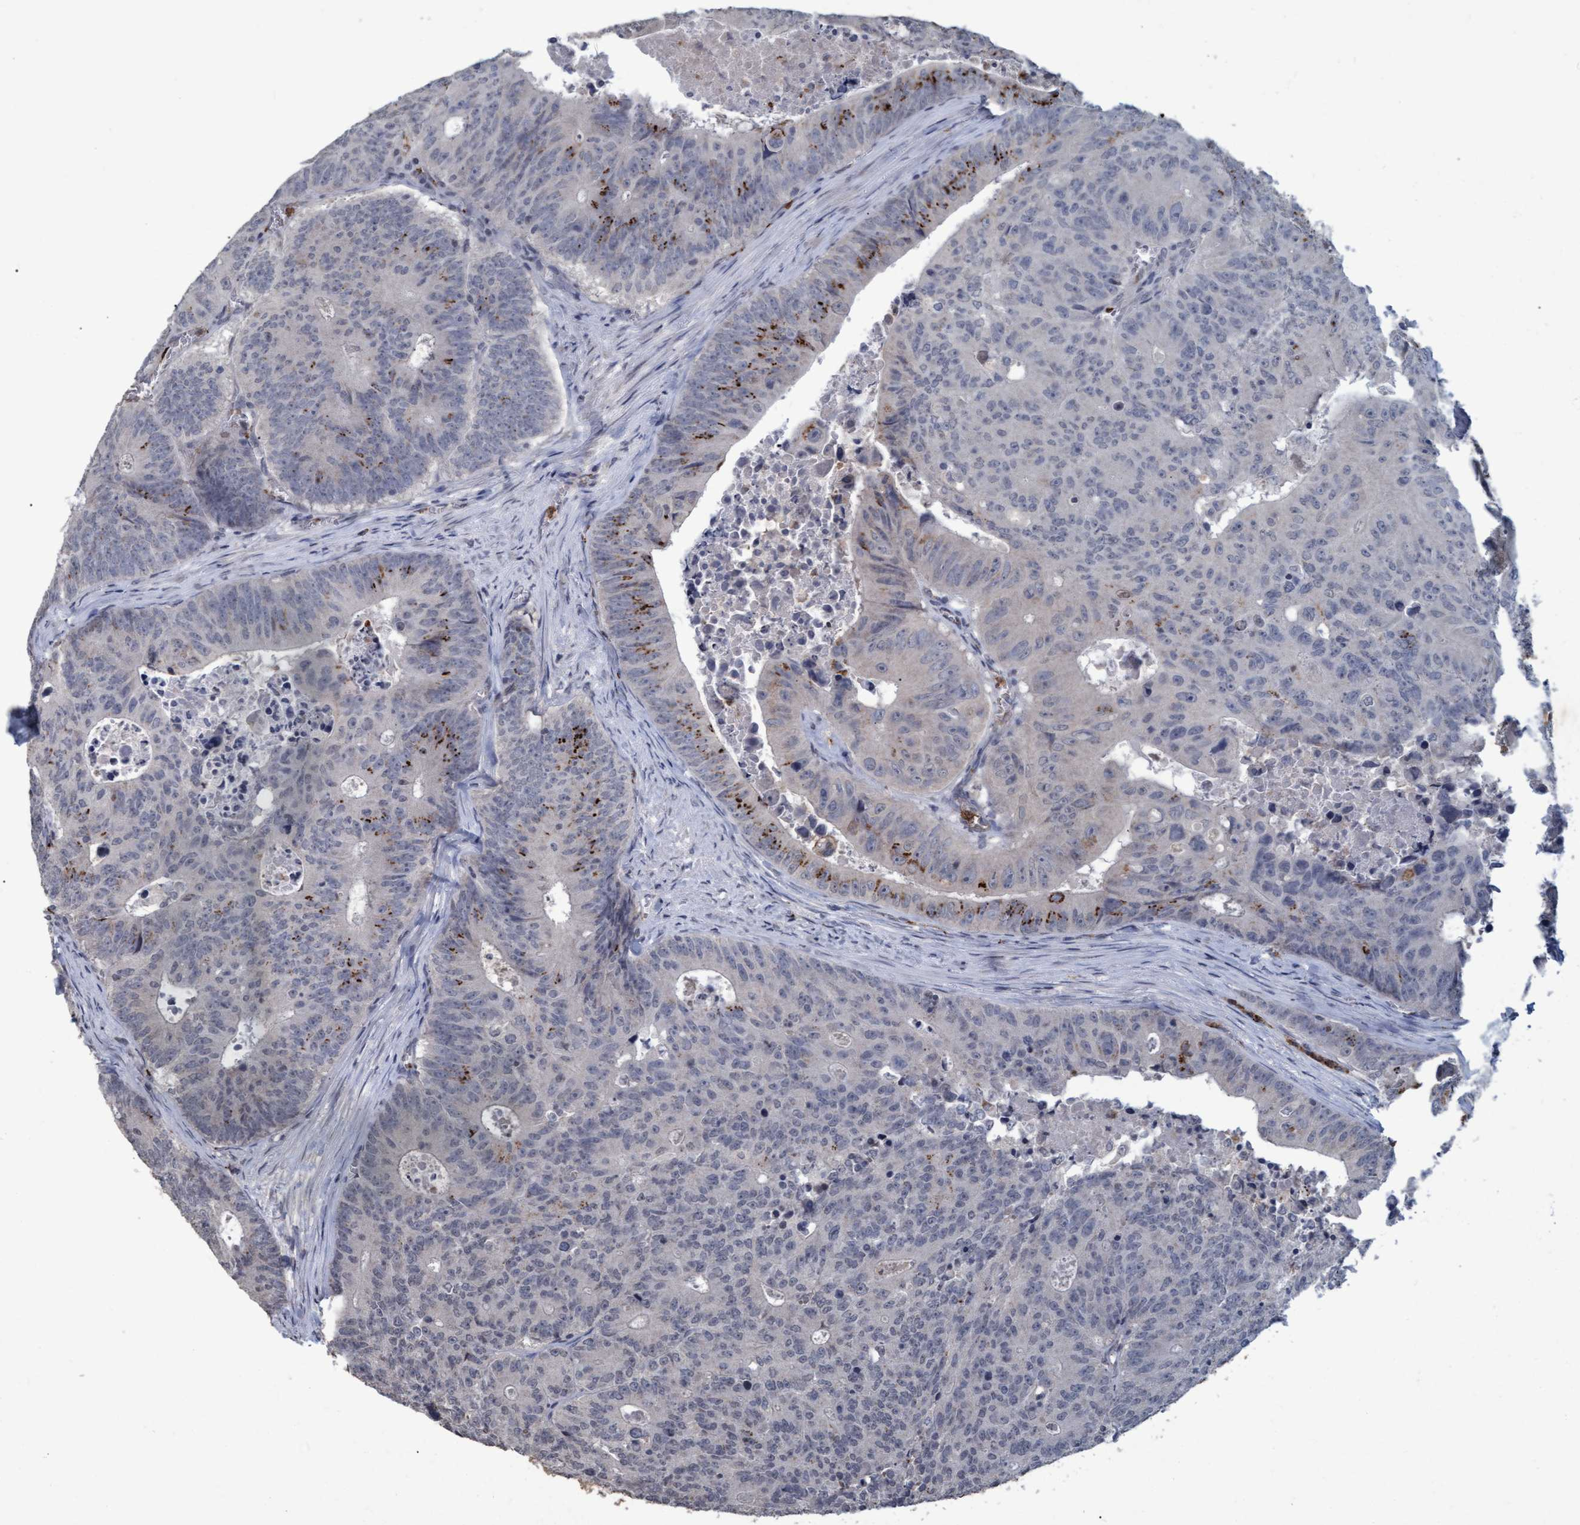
{"staining": {"intensity": "moderate", "quantity": "<25%", "location": "cytoplasmic/membranous"}, "tissue": "colorectal cancer", "cell_type": "Tumor cells", "image_type": "cancer", "snomed": [{"axis": "morphology", "description": "Adenocarcinoma, NOS"}, {"axis": "topography", "description": "Colon"}], "caption": "Protein expression analysis of human adenocarcinoma (colorectal) reveals moderate cytoplasmic/membranous positivity in about <25% of tumor cells.", "gene": "GALC", "patient": {"sex": "male", "age": 87}}